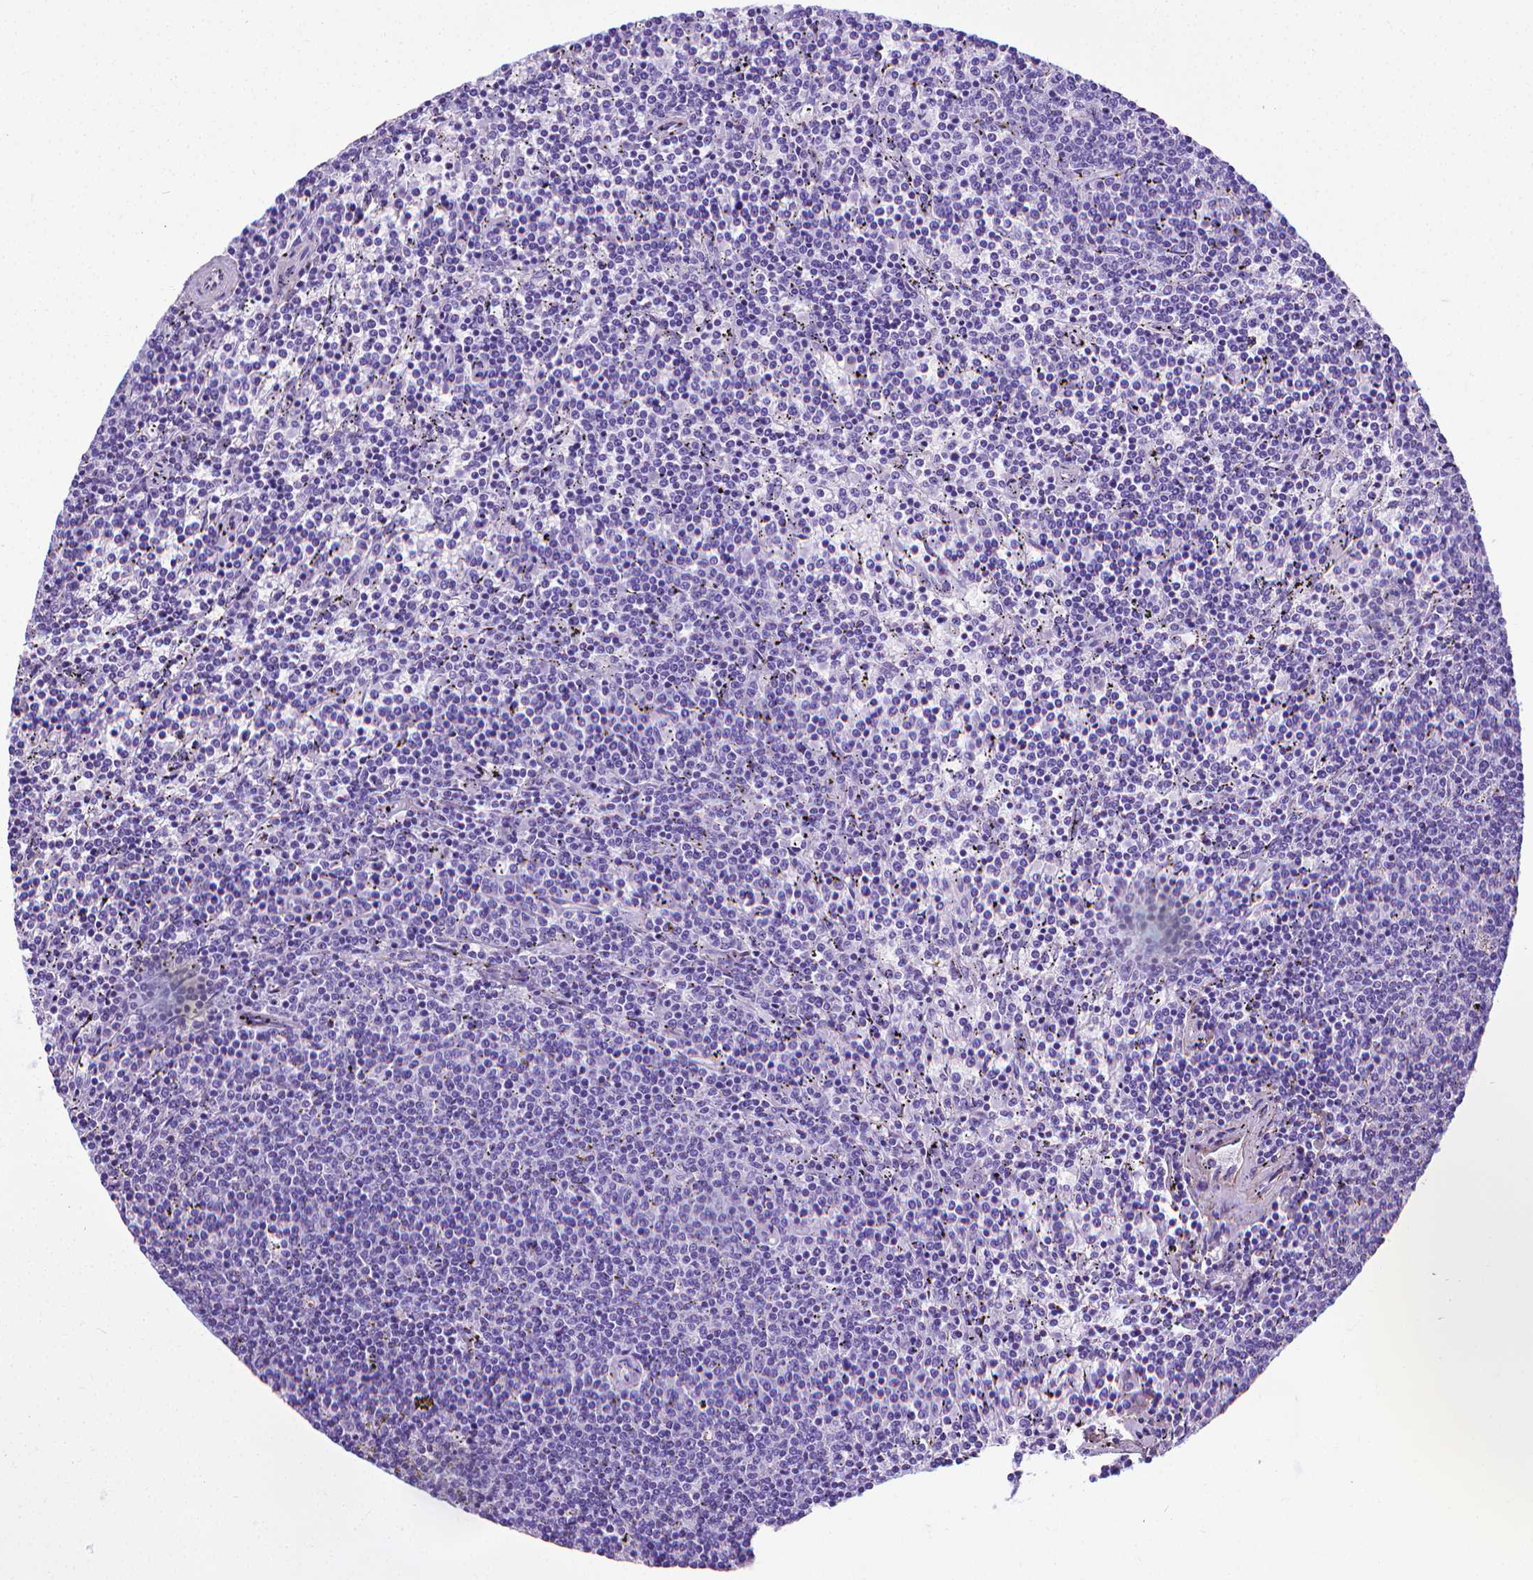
{"staining": {"intensity": "negative", "quantity": "none", "location": "none"}, "tissue": "lymphoma", "cell_type": "Tumor cells", "image_type": "cancer", "snomed": [{"axis": "morphology", "description": "Malignant lymphoma, non-Hodgkin's type, Low grade"}, {"axis": "topography", "description": "Spleen"}], "caption": "This is an IHC micrograph of human malignant lymphoma, non-Hodgkin's type (low-grade). There is no expression in tumor cells.", "gene": "MFAP2", "patient": {"sex": "female", "age": 50}}